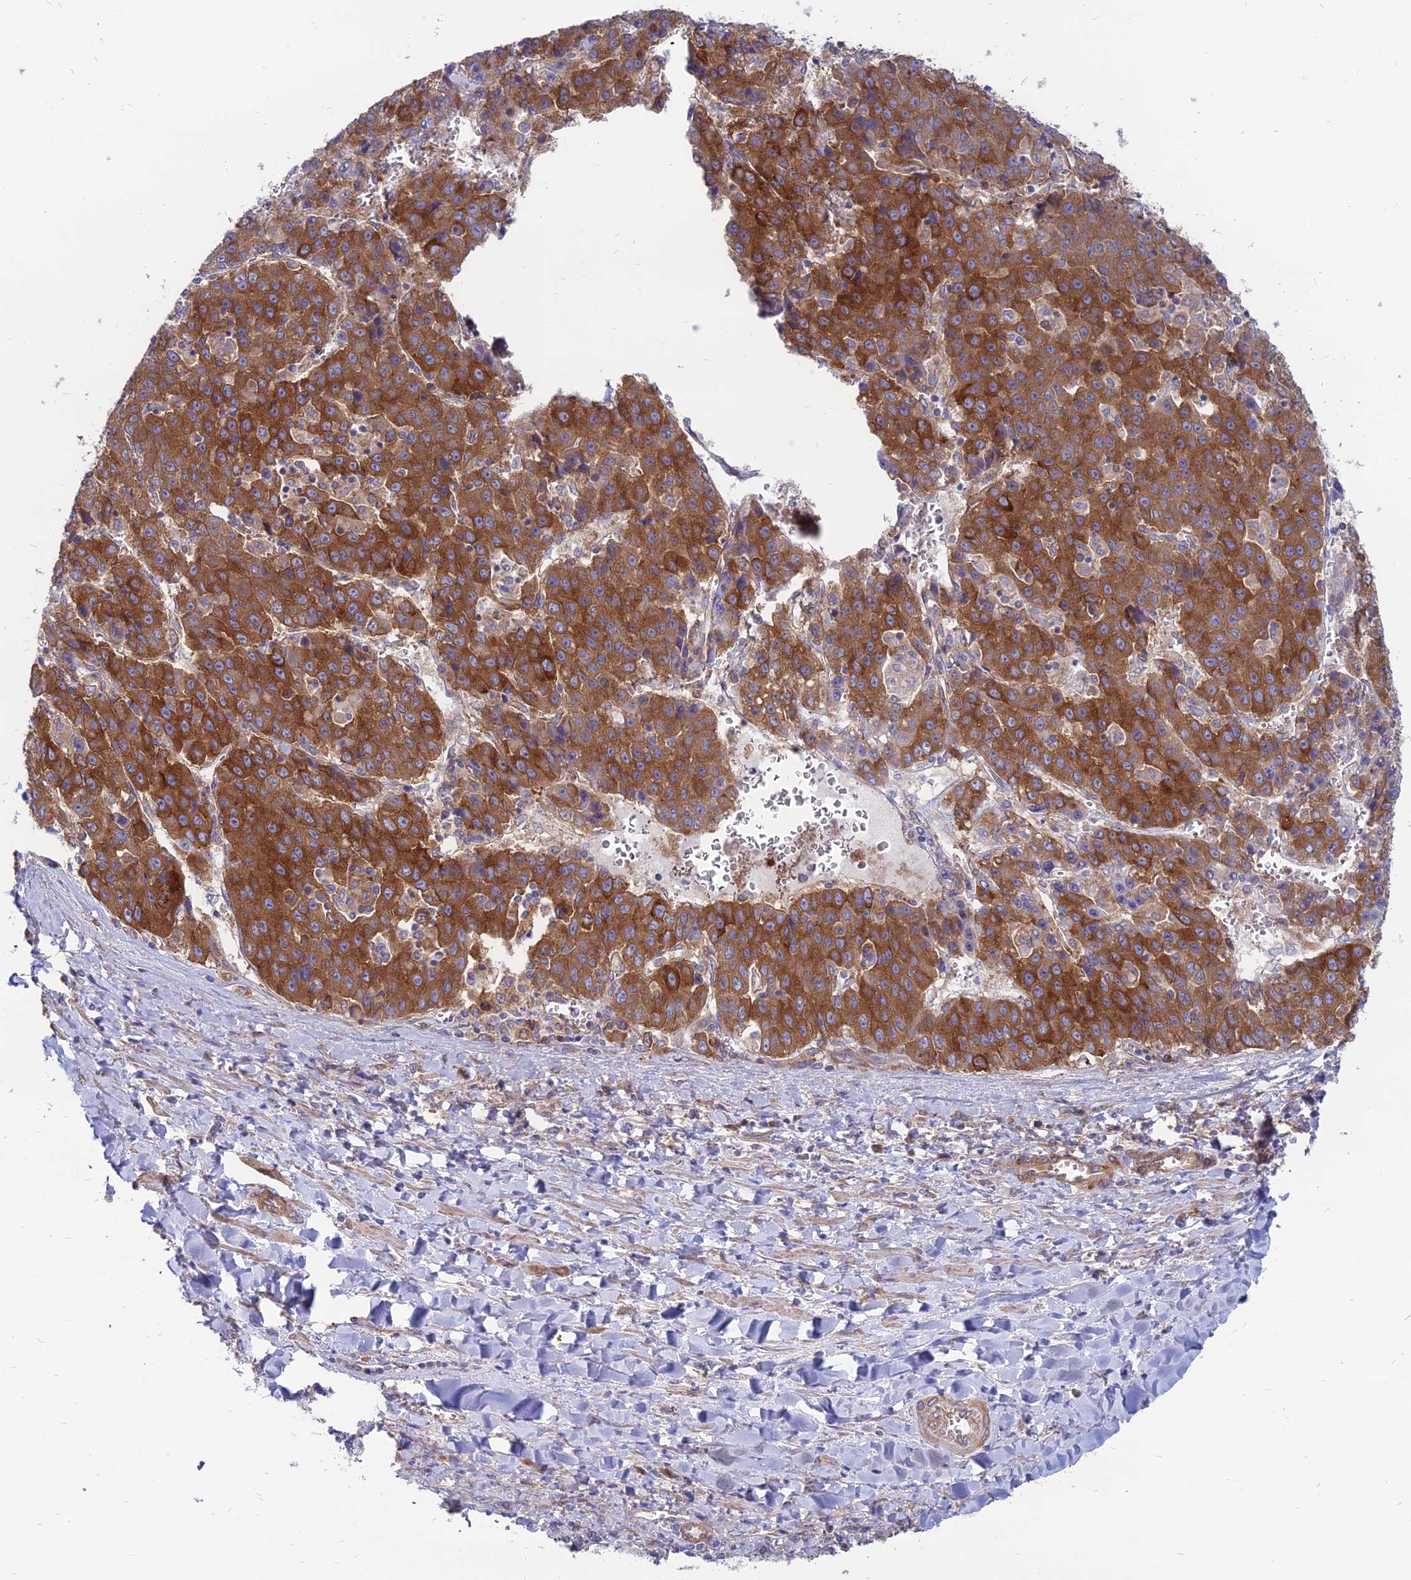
{"staining": {"intensity": "strong", "quantity": ">75%", "location": "cytoplasmic/membranous"}, "tissue": "liver cancer", "cell_type": "Tumor cells", "image_type": "cancer", "snomed": [{"axis": "morphology", "description": "Carcinoma, Hepatocellular, NOS"}, {"axis": "topography", "description": "Liver"}], "caption": "Immunohistochemical staining of liver hepatocellular carcinoma exhibits strong cytoplasmic/membranous protein positivity in about >75% of tumor cells. The staining was performed using DAB, with brown indicating positive protein expression. Nuclei are stained blue with hematoxylin.", "gene": "TXLNA", "patient": {"sex": "female", "age": 53}}